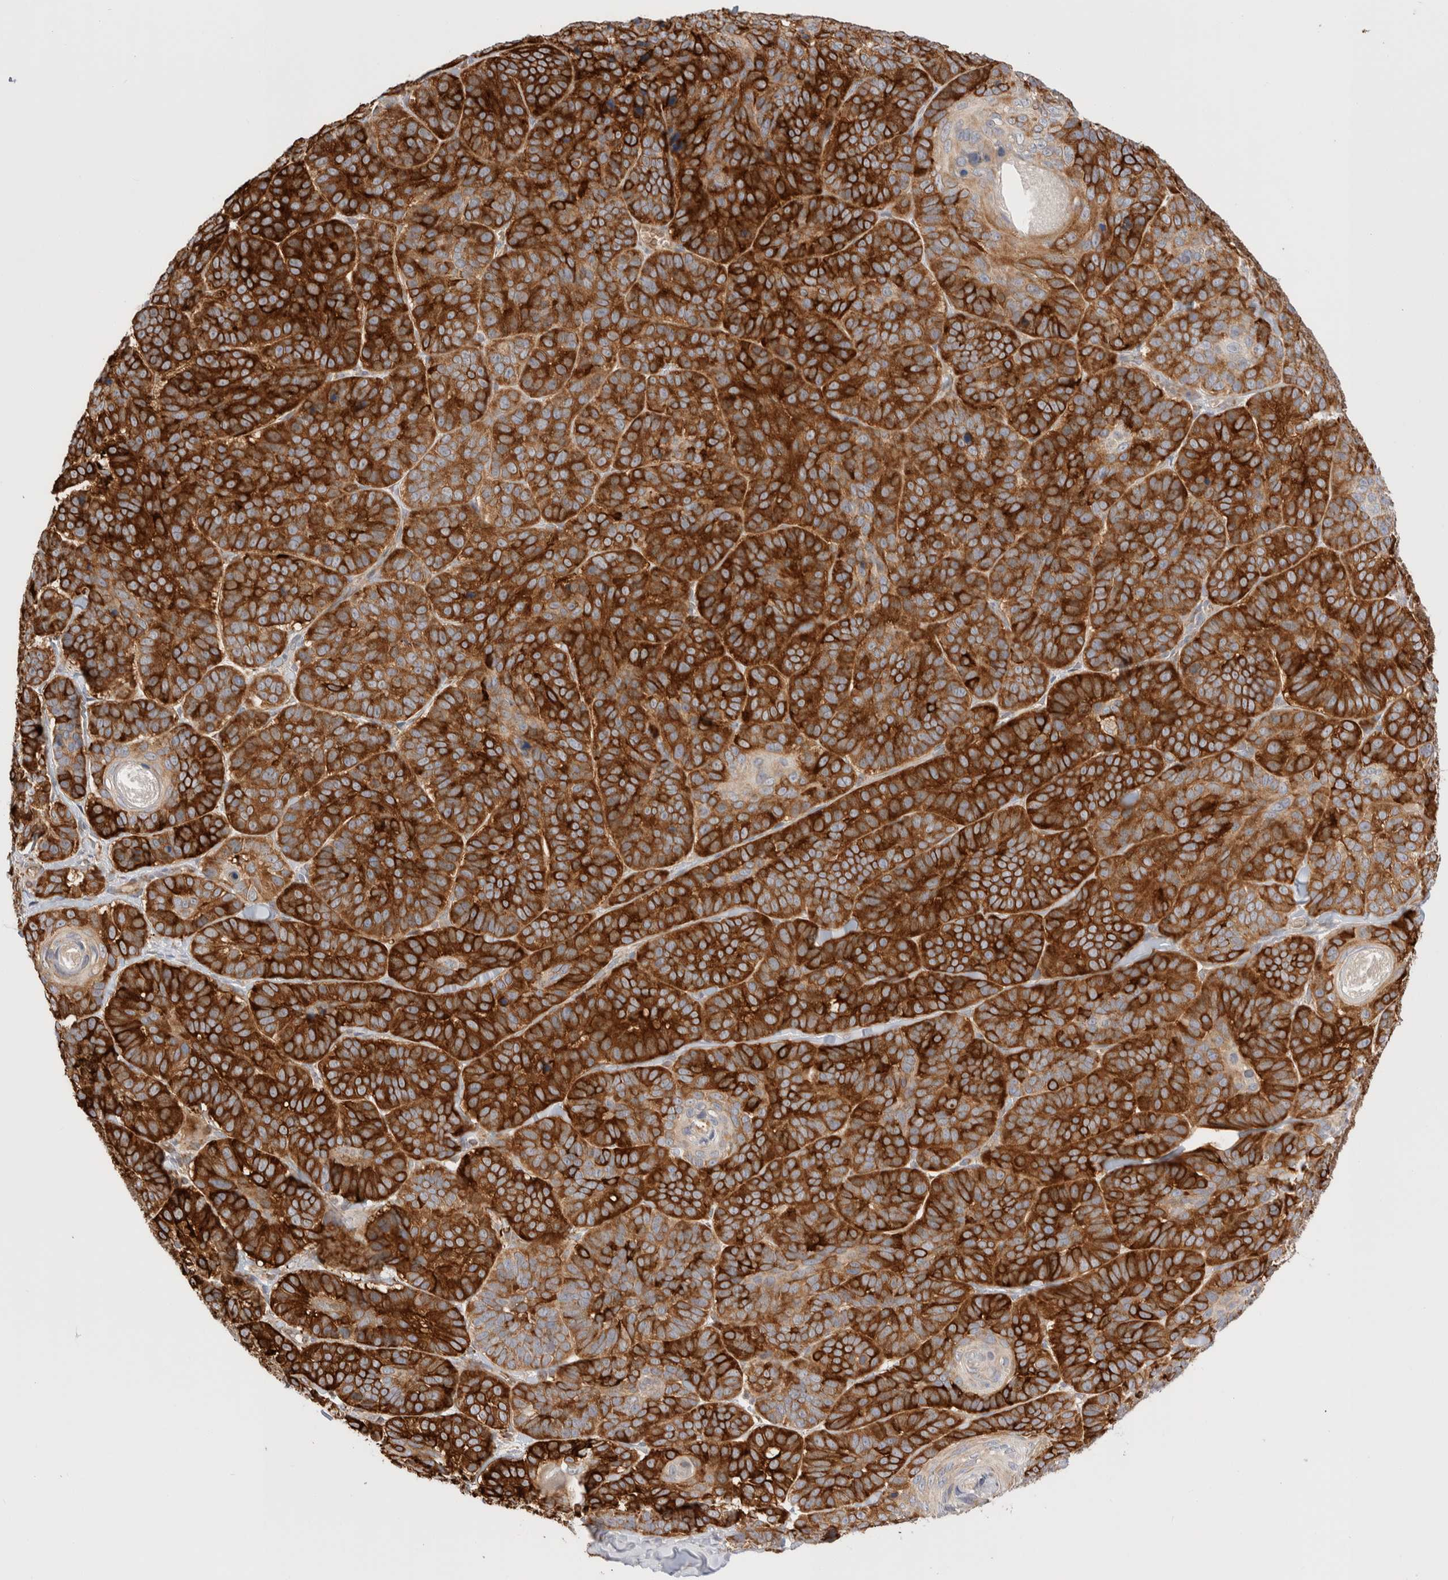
{"staining": {"intensity": "strong", "quantity": ">75%", "location": "cytoplasmic/membranous"}, "tissue": "skin cancer", "cell_type": "Tumor cells", "image_type": "cancer", "snomed": [{"axis": "morphology", "description": "Basal cell carcinoma"}, {"axis": "topography", "description": "Skin"}], "caption": "A brown stain highlights strong cytoplasmic/membranous expression of a protein in skin cancer tumor cells. (DAB (3,3'-diaminobenzidine) IHC with brightfield microscopy, high magnification).", "gene": "UTS2B", "patient": {"sex": "male", "age": 62}}